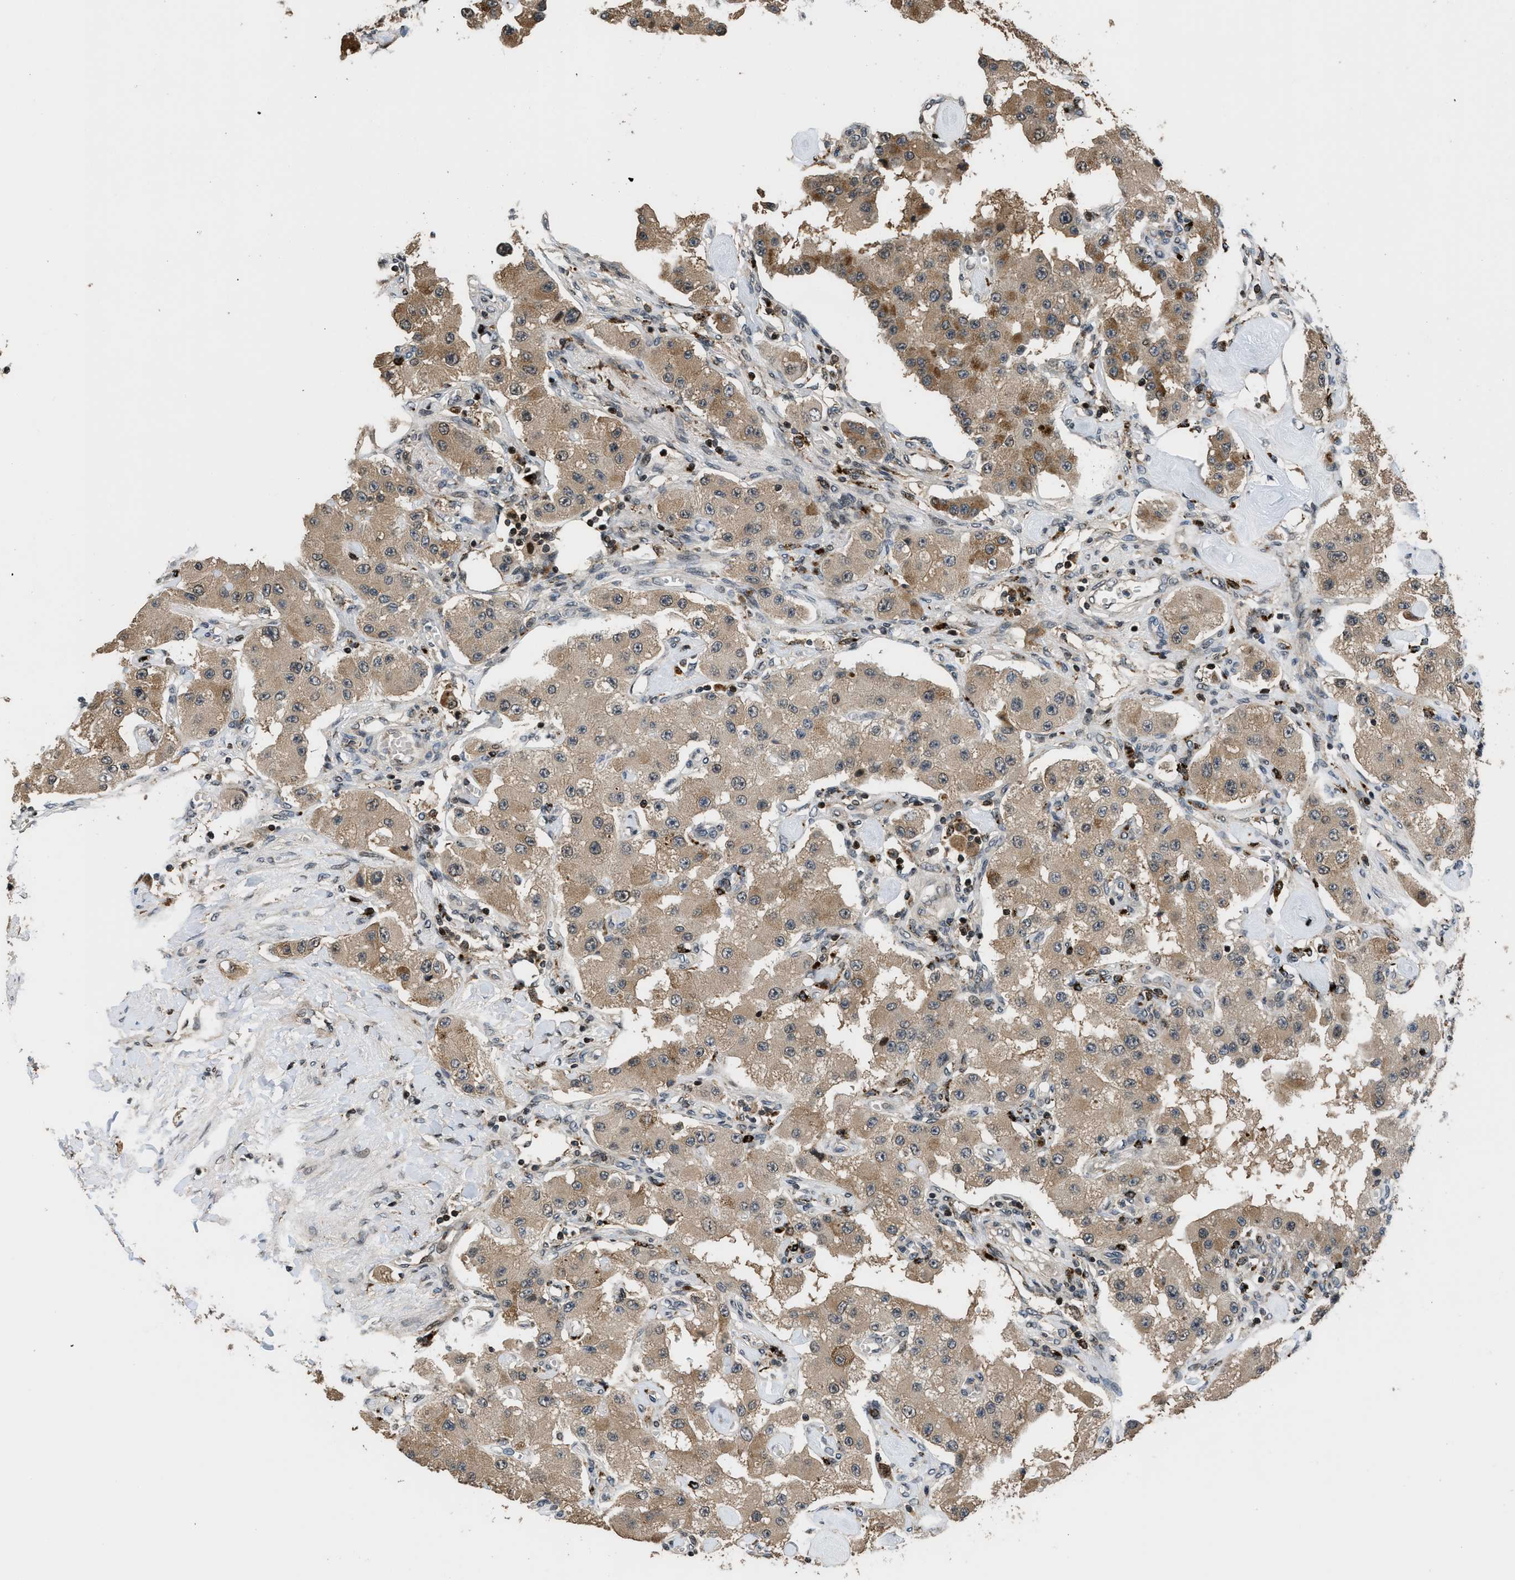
{"staining": {"intensity": "moderate", "quantity": ">75%", "location": "cytoplasmic/membranous"}, "tissue": "carcinoid", "cell_type": "Tumor cells", "image_type": "cancer", "snomed": [{"axis": "morphology", "description": "Carcinoid, malignant, NOS"}, {"axis": "topography", "description": "Pancreas"}], "caption": "Immunohistochemistry image of human carcinoid (malignant) stained for a protein (brown), which exhibits medium levels of moderate cytoplasmic/membranous expression in approximately >75% of tumor cells.", "gene": "CTBS", "patient": {"sex": "male", "age": 41}}